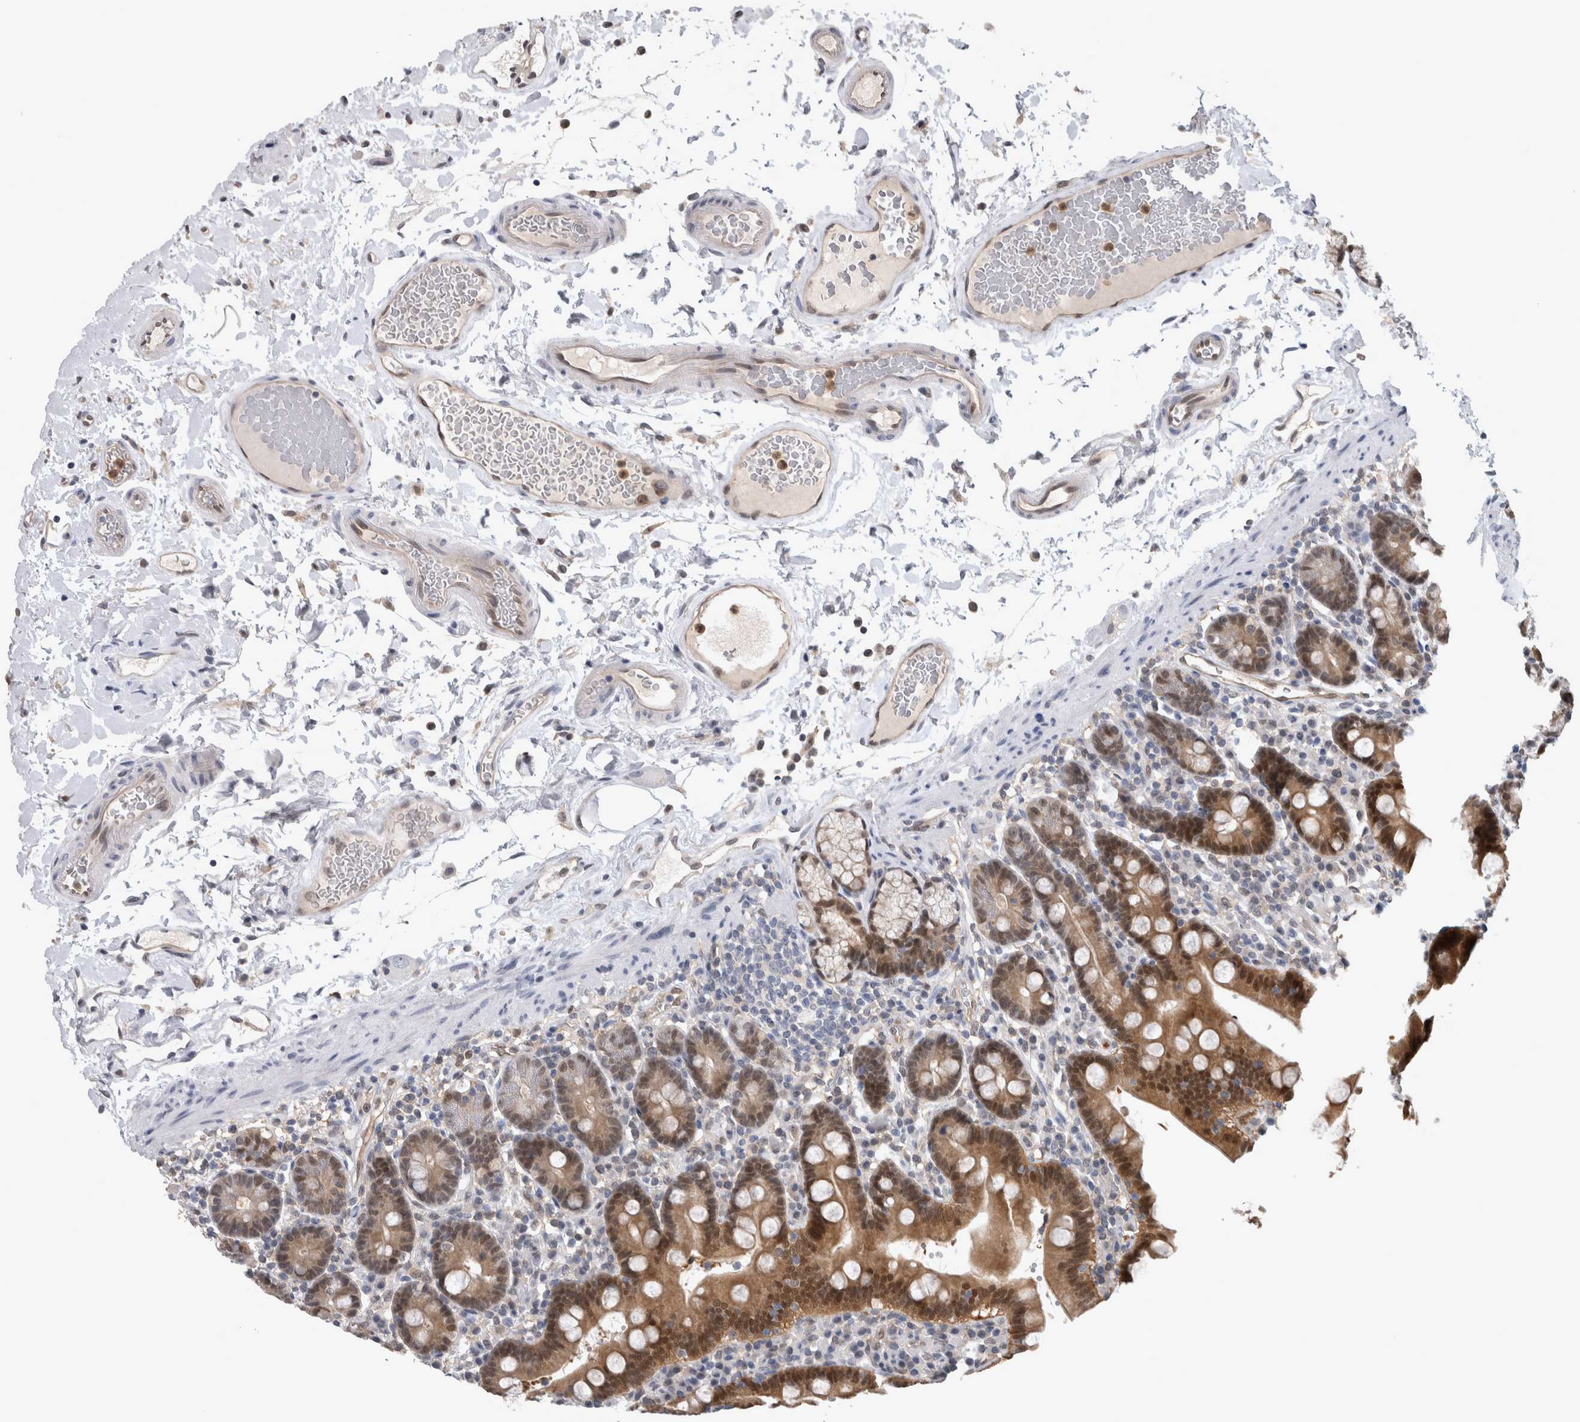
{"staining": {"intensity": "strong", "quantity": "25%-75%", "location": "cytoplasmic/membranous,nuclear"}, "tissue": "duodenum", "cell_type": "Glandular cells", "image_type": "normal", "snomed": [{"axis": "morphology", "description": "Normal tissue, NOS"}, {"axis": "topography", "description": "Small intestine, NOS"}], "caption": "Duodenum stained for a protein (brown) shows strong cytoplasmic/membranous,nuclear positive staining in about 25%-75% of glandular cells.", "gene": "NAPRT", "patient": {"sex": "female", "age": 71}}